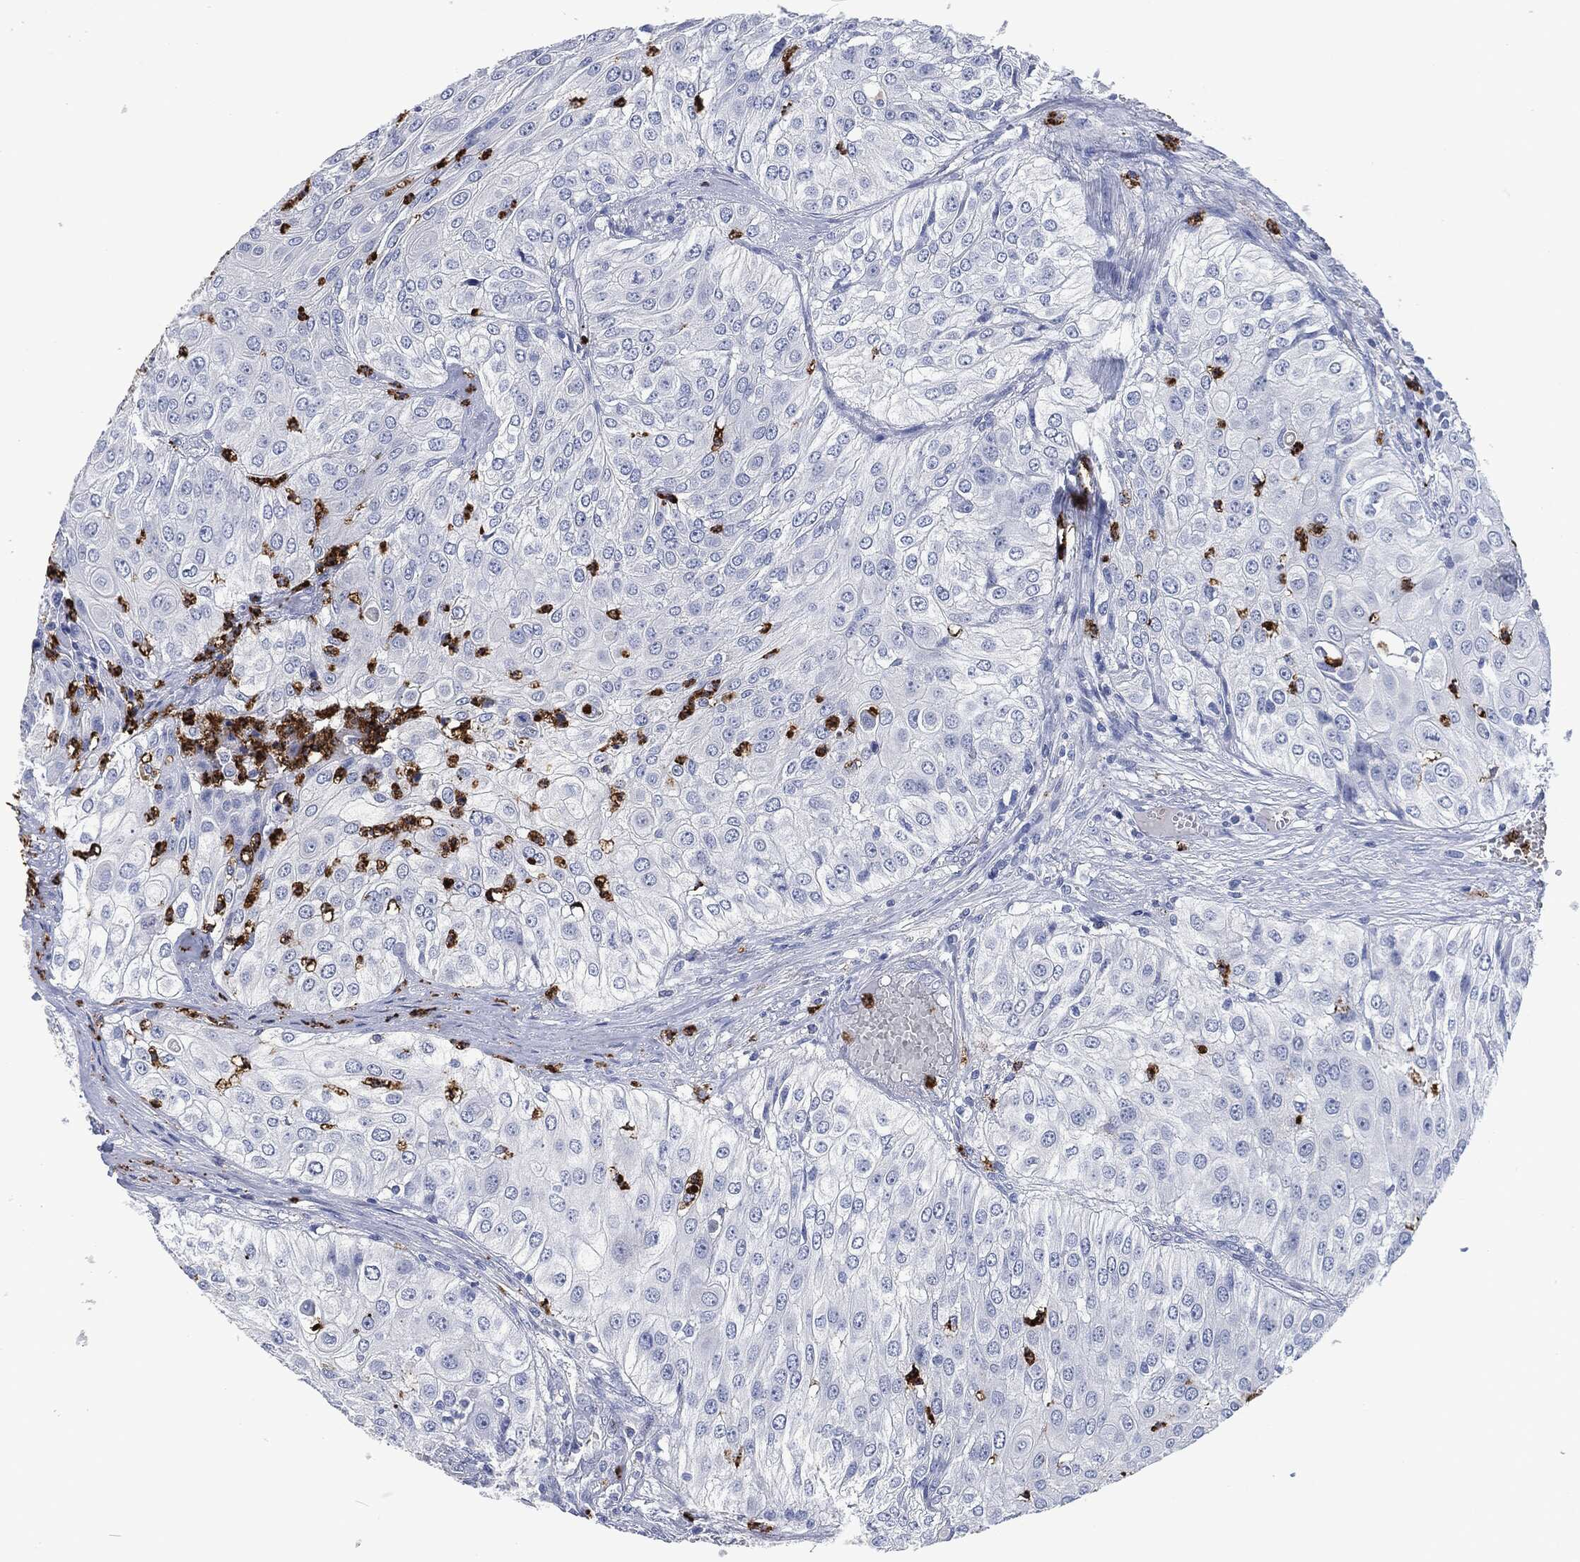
{"staining": {"intensity": "negative", "quantity": "none", "location": "none"}, "tissue": "urothelial cancer", "cell_type": "Tumor cells", "image_type": "cancer", "snomed": [{"axis": "morphology", "description": "Urothelial carcinoma, High grade"}, {"axis": "topography", "description": "Urinary bladder"}], "caption": "A high-resolution histopathology image shows immunohistochemistry staining of urothelial cancer, which shows no significant positivity in tumor cells.", "gene": "MPO", "patient": {"sex": "female", "age": 79}}